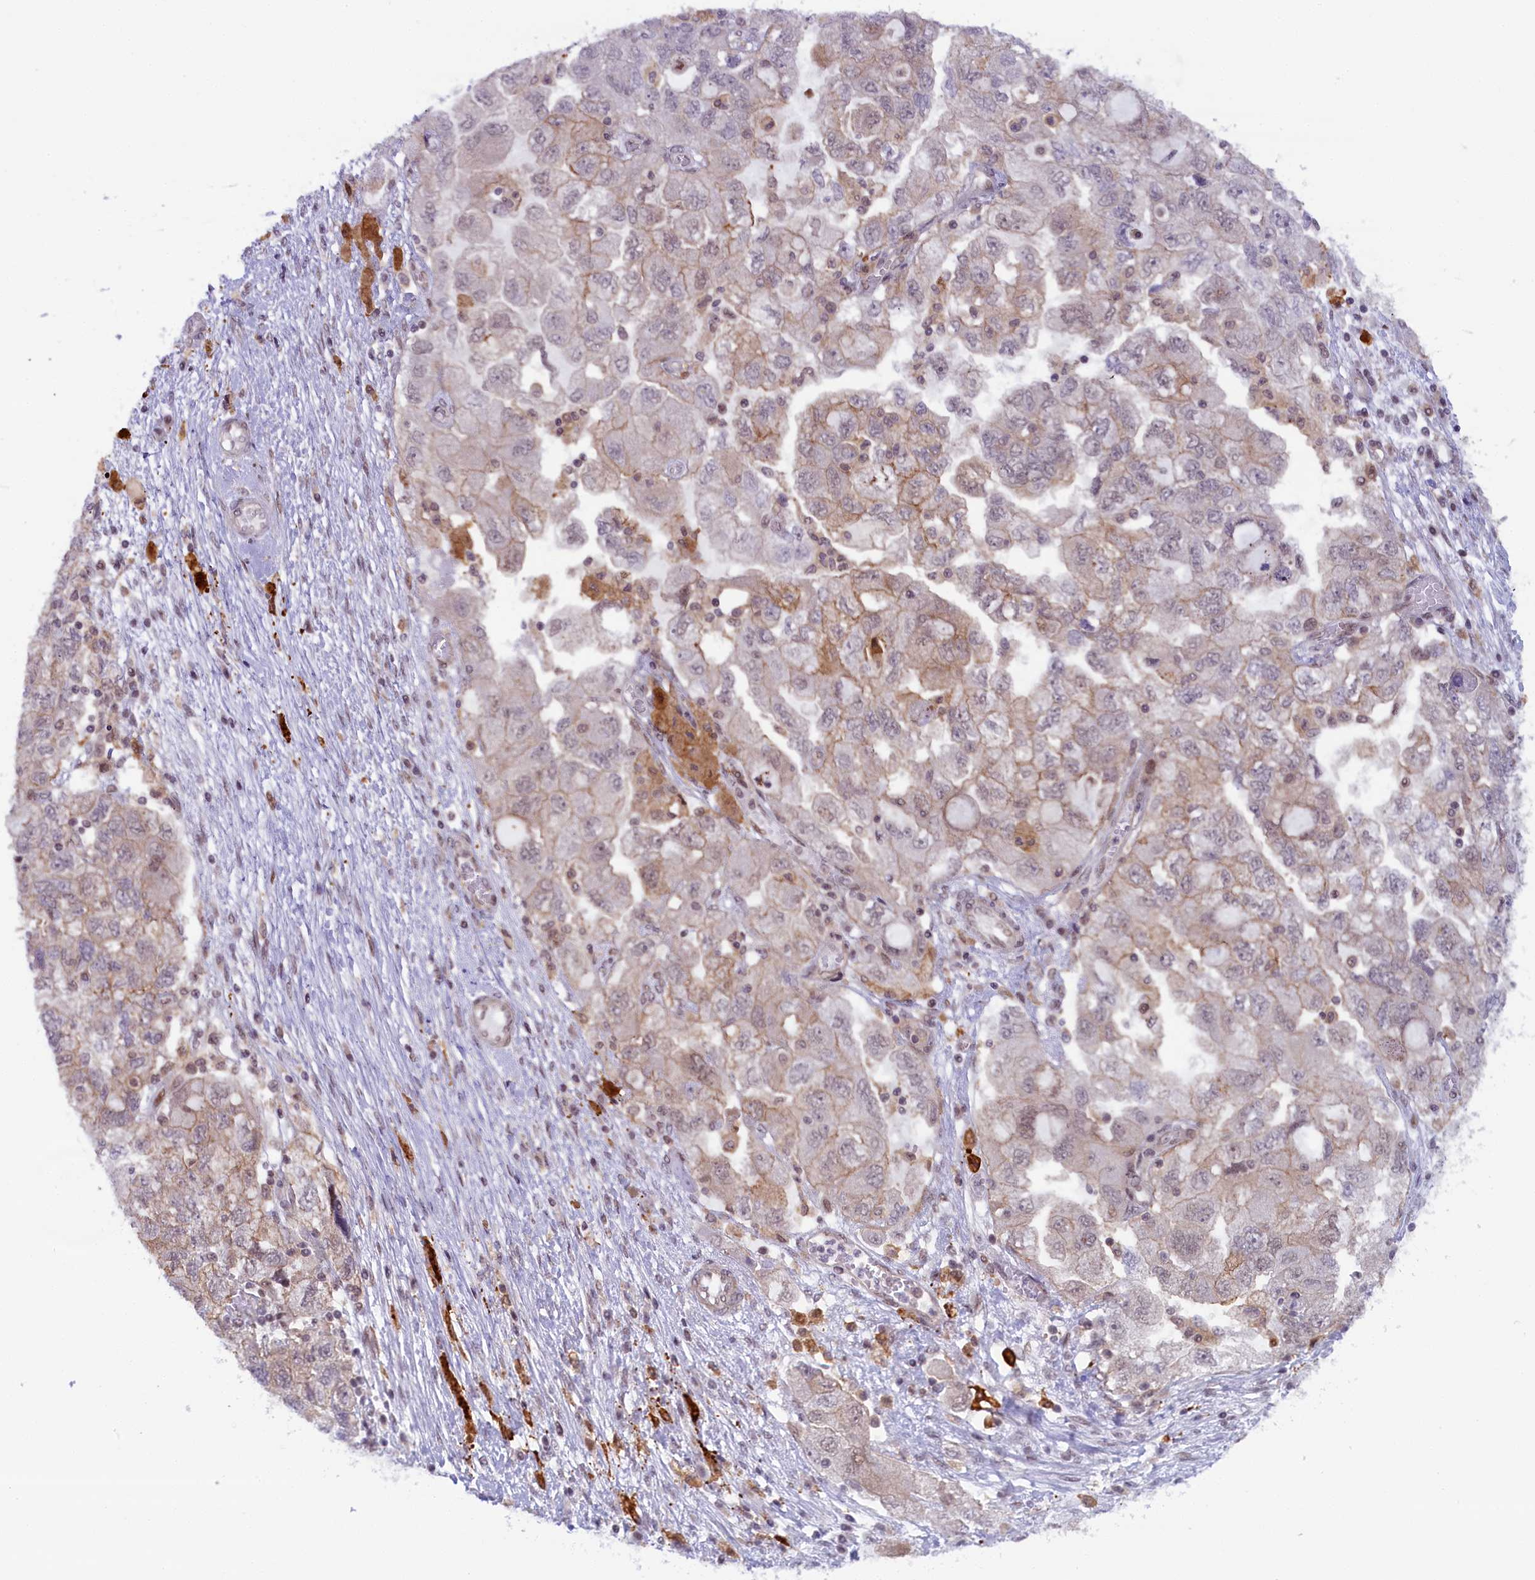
{"staining": {"intensity": "weak", "quantity": "<25%", "location": "cytoplasmic/membranous"}, "tissue": "ovarian cancer", "cell_type": "Tumor cells", "image_type": "cancer", "snomed": [{"axis": "morphology", "description": "Carcinoma, NOS"}, {"axis": "morphology", "description": "Cystadenocarcinoma, serous, NOS"}, {"axis": "topography", "description": "Ovary"}], "caption": "This is an immunohistochemistry (IHC) image of human ovarian carcinoma. There is no expression in tumor cells.", "gene": "FCHO1", "patient": {"sex": "female", "age": 69}}